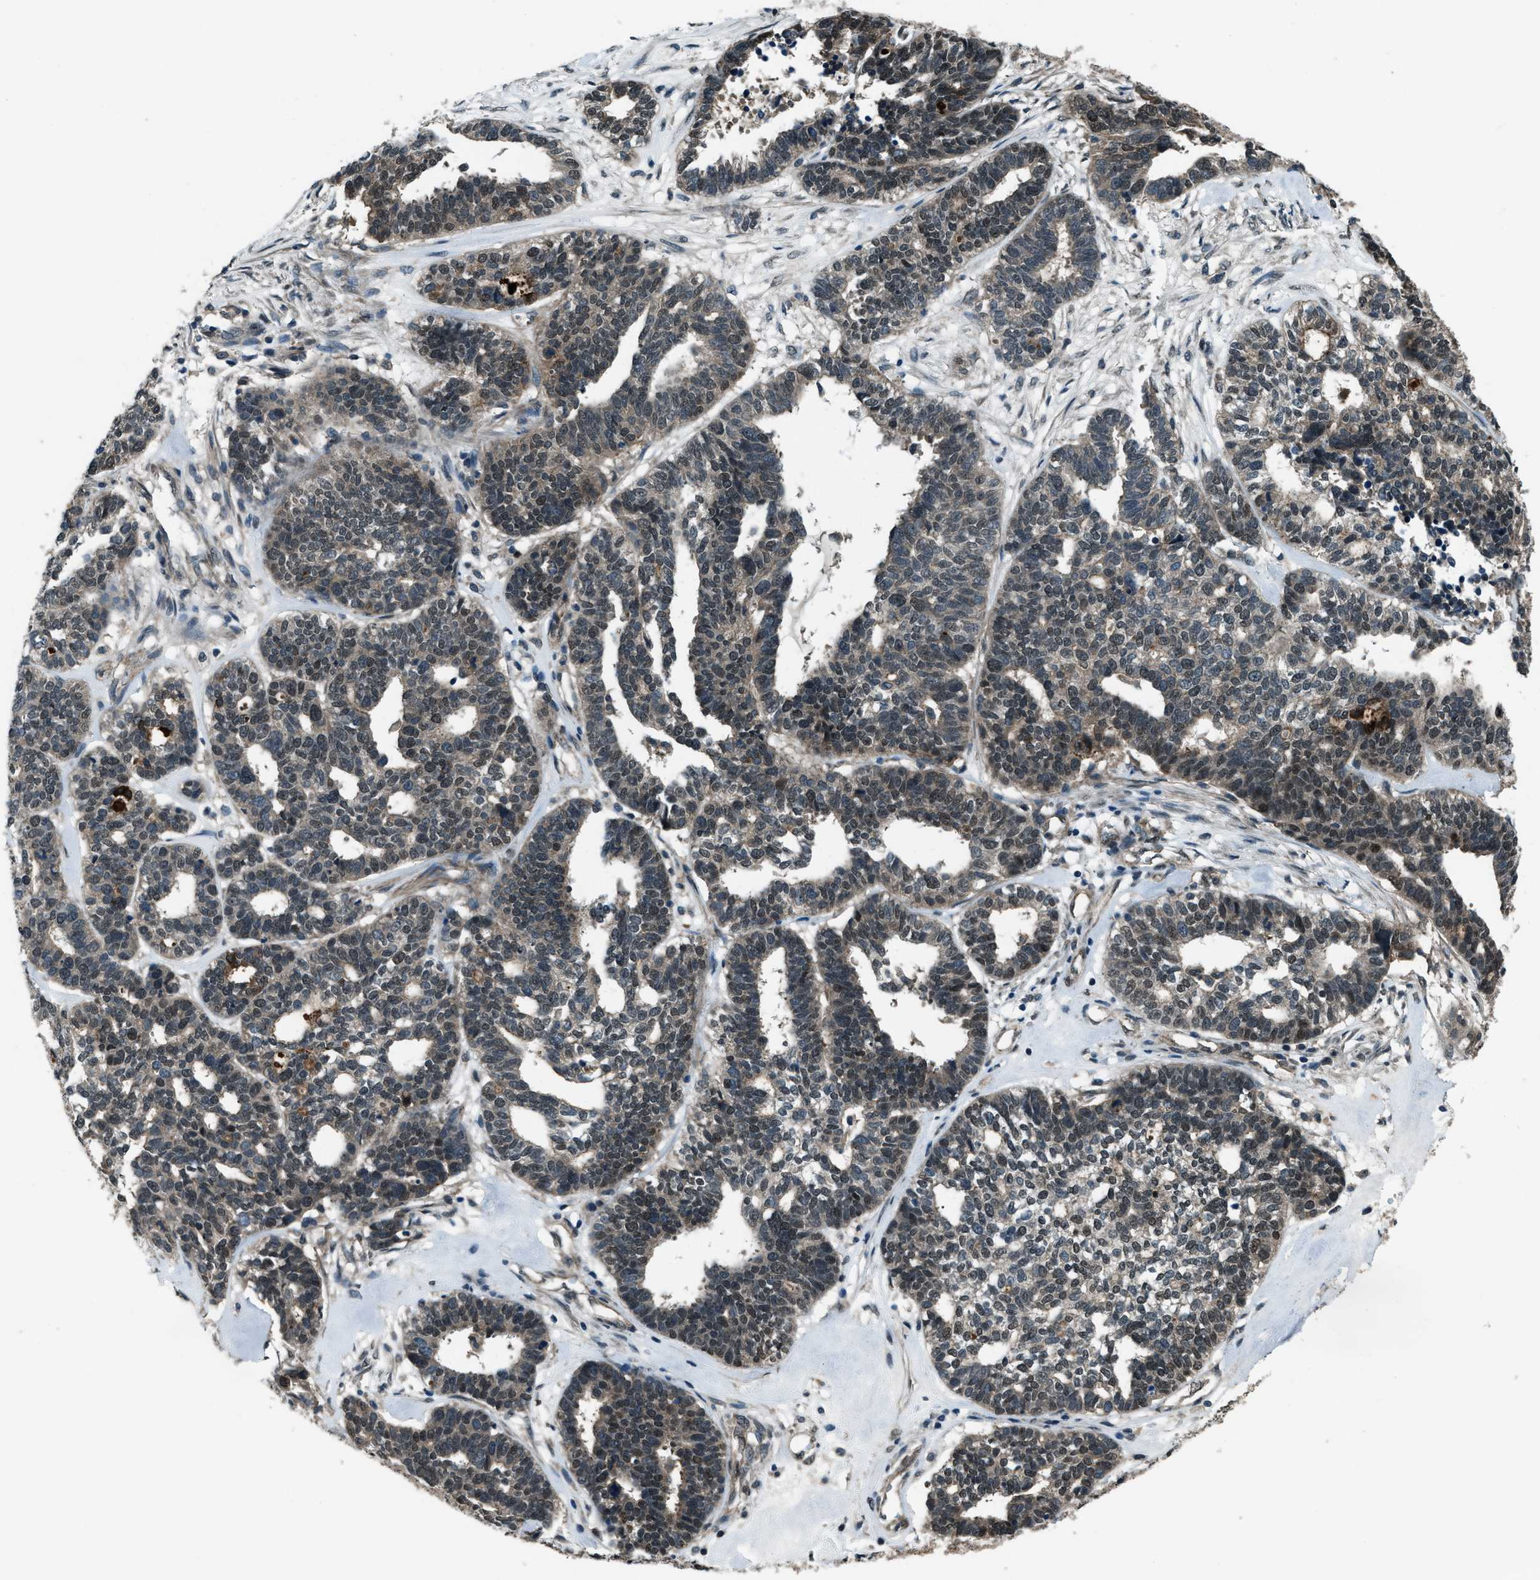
{"staining": {"intensity": "weak", "quantity": "<25%", "location": "cytoplasmic/membranous"}, "tissue": "ovarian cancer", "cell_type": "Tumor cells", "image_type": "cancer", "snomed": [{"axis": "morphology", "description": "Cystadenocarcinoma, serous, NOS"}, {"axis": "topography", "description": "Ovary"}], "caption": "This micrograph is of ovarian cancer (serous cystadenocarcinoma) stained with IHC to label a protein in brown with the nuclei are counter-stained blue. There is no staining in tumor cells. (Brightfield microscopy of DAB (3,3'-diaminobenzidine) IHC at high magnification).", "gene": "SVIL", "patient": {"sex": "female", "age": 59}}